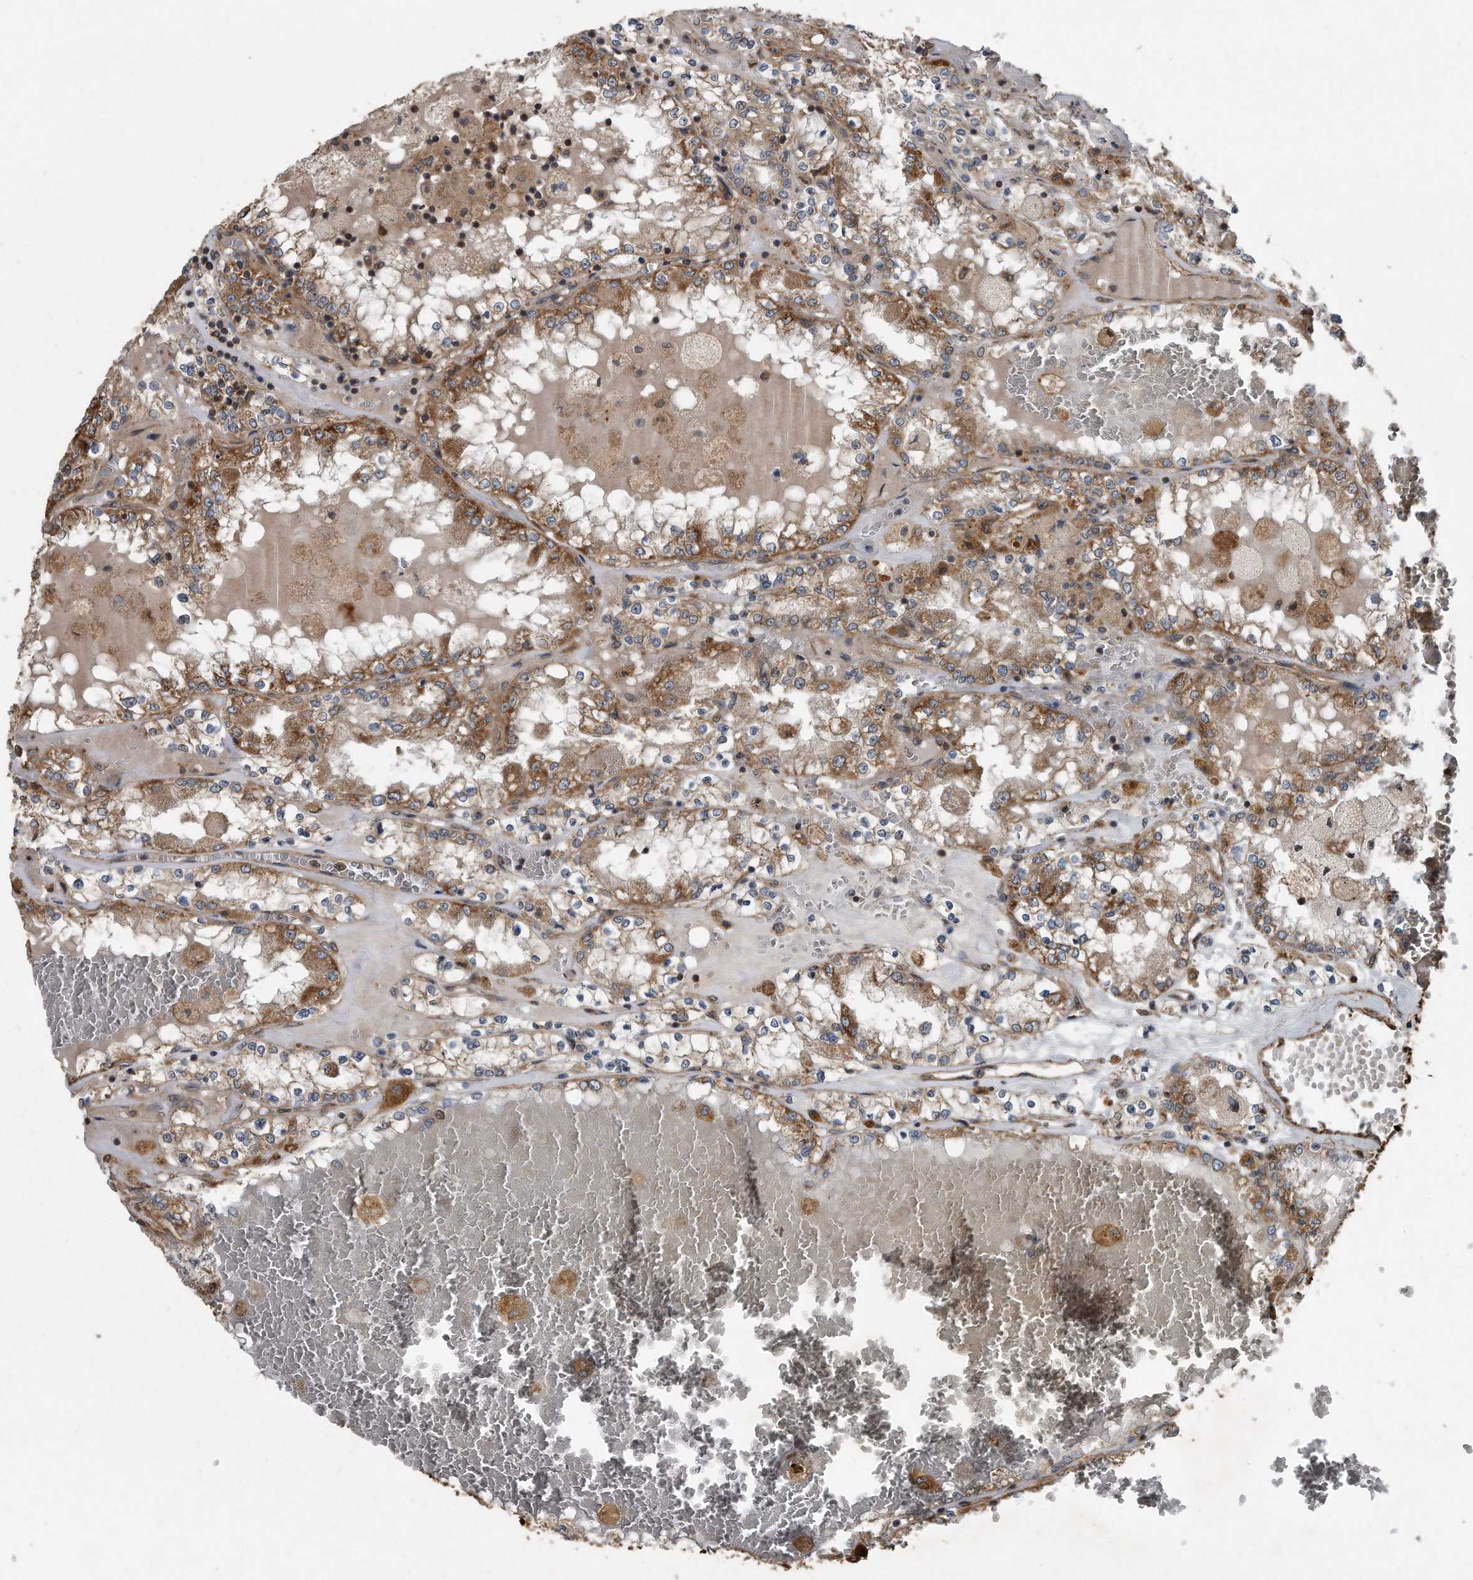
{"staining": {"intensity": "moderate", "quantity": ">75%", "location": "cytoplasmic/membranous"}, "tissue": "renal cancer", "cell_type": "Tumor cells", "image_type": "cancer", "snomed": [{"axis": "morphology", "description": "Adenocarcinoma, NOS"}, {"axis": "topography", "description": "Kidney"}], "caption": "IHC of human renal cancer (adenocarcinoma) demonstrates medium levels of moderate cytoplasmic/membranous staining in approximately >75% of tumor cells. (DAB (3,3'-diaminobenzidine) IHC, brown staining for protein, blue staining for nuclei).", "gene": "FAM136A", "patient": {"sex": "female", "age": 56}}